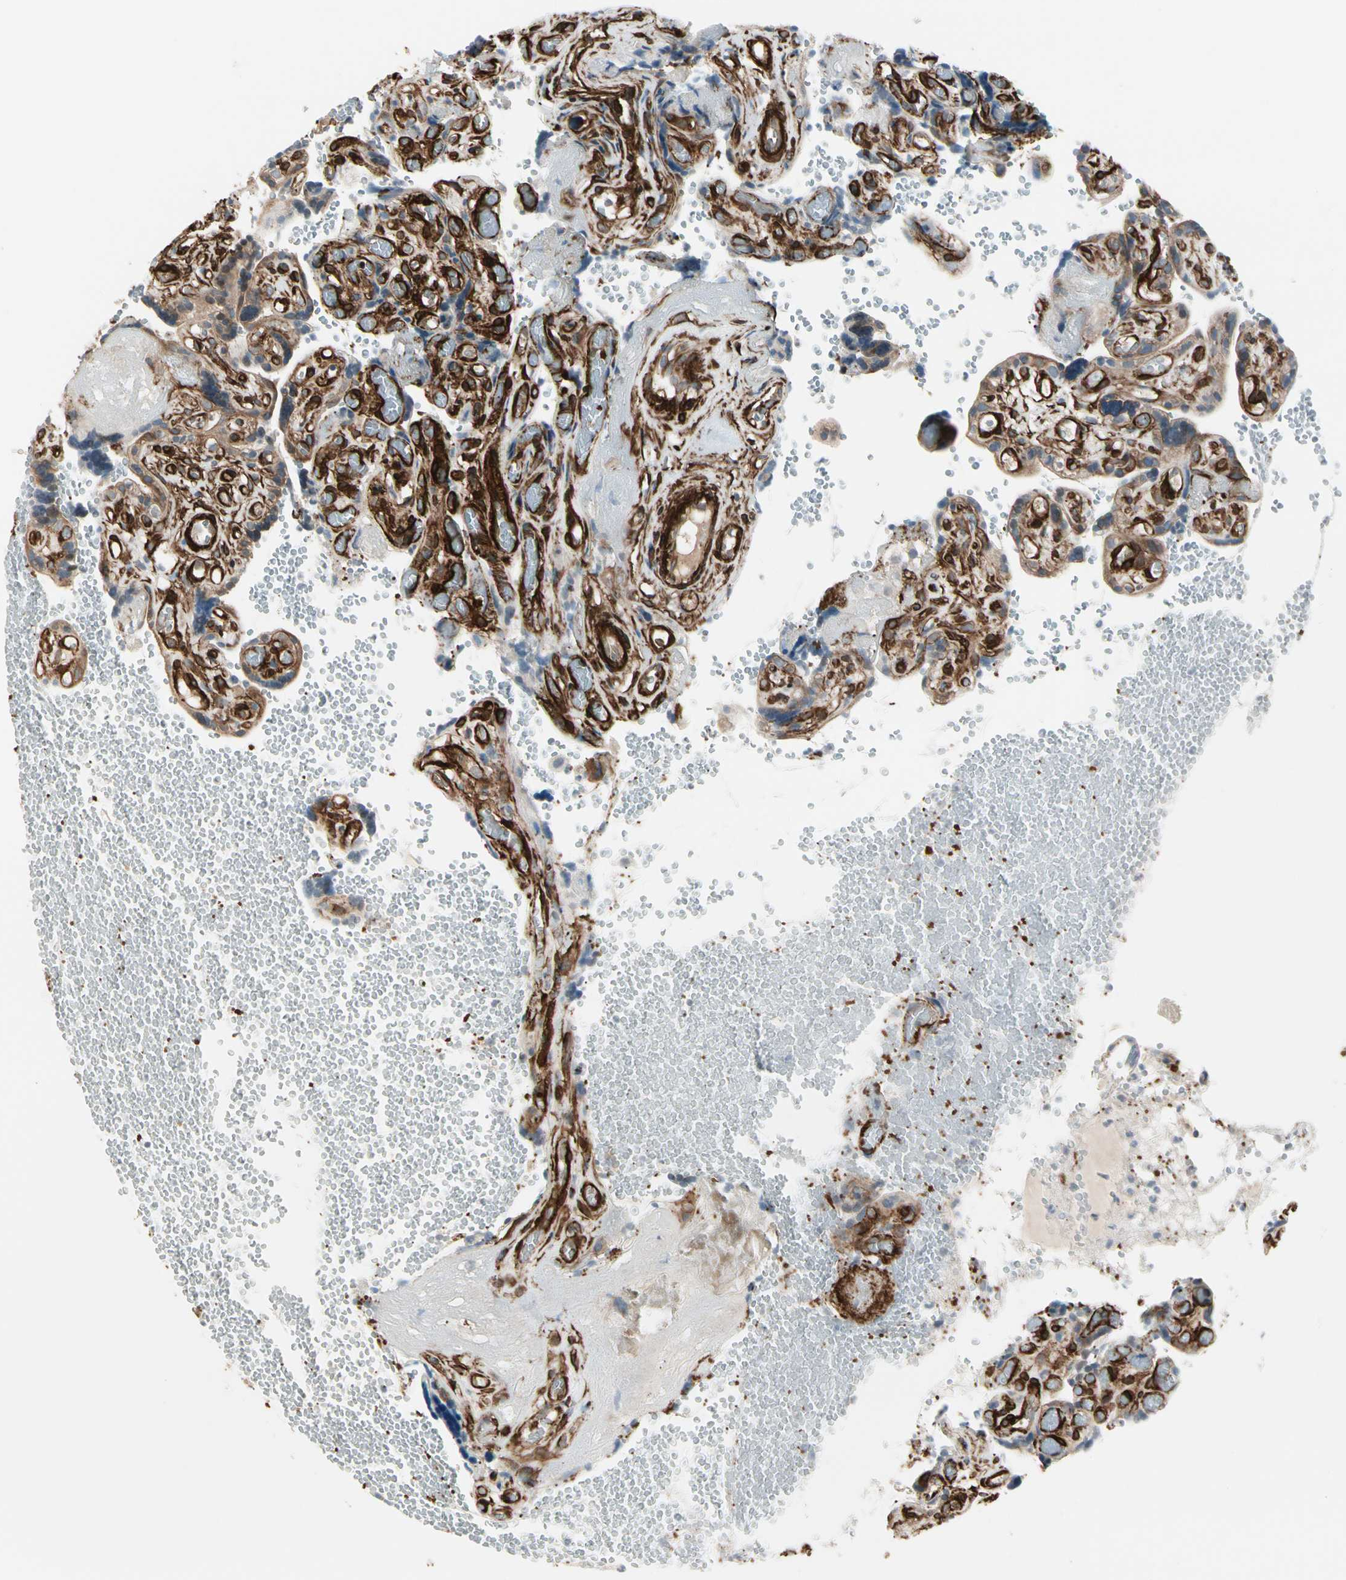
{"staining": {"intensity": "strong", "quantity": ">75%", "location": "cytoplasmic/membranous"}, "tissue": "placenta", "cell_type": "Decidual cells", "image_type": "normal", "snomed": [{"axis": "morphology", "description": "Normal tissue, NOS"}, {"axis": "topography", "description": "Placenta"}], "caption": "Protein expression analysis of benign human placenta reveals strong cytoplasmic/membranous expression in approximately >75% of decidual cells. (brown staining indicates protein expression, while blue staining denotes nuclei).", "gene": "CALD1", "patient": {"sex": "female", "age": 30}}